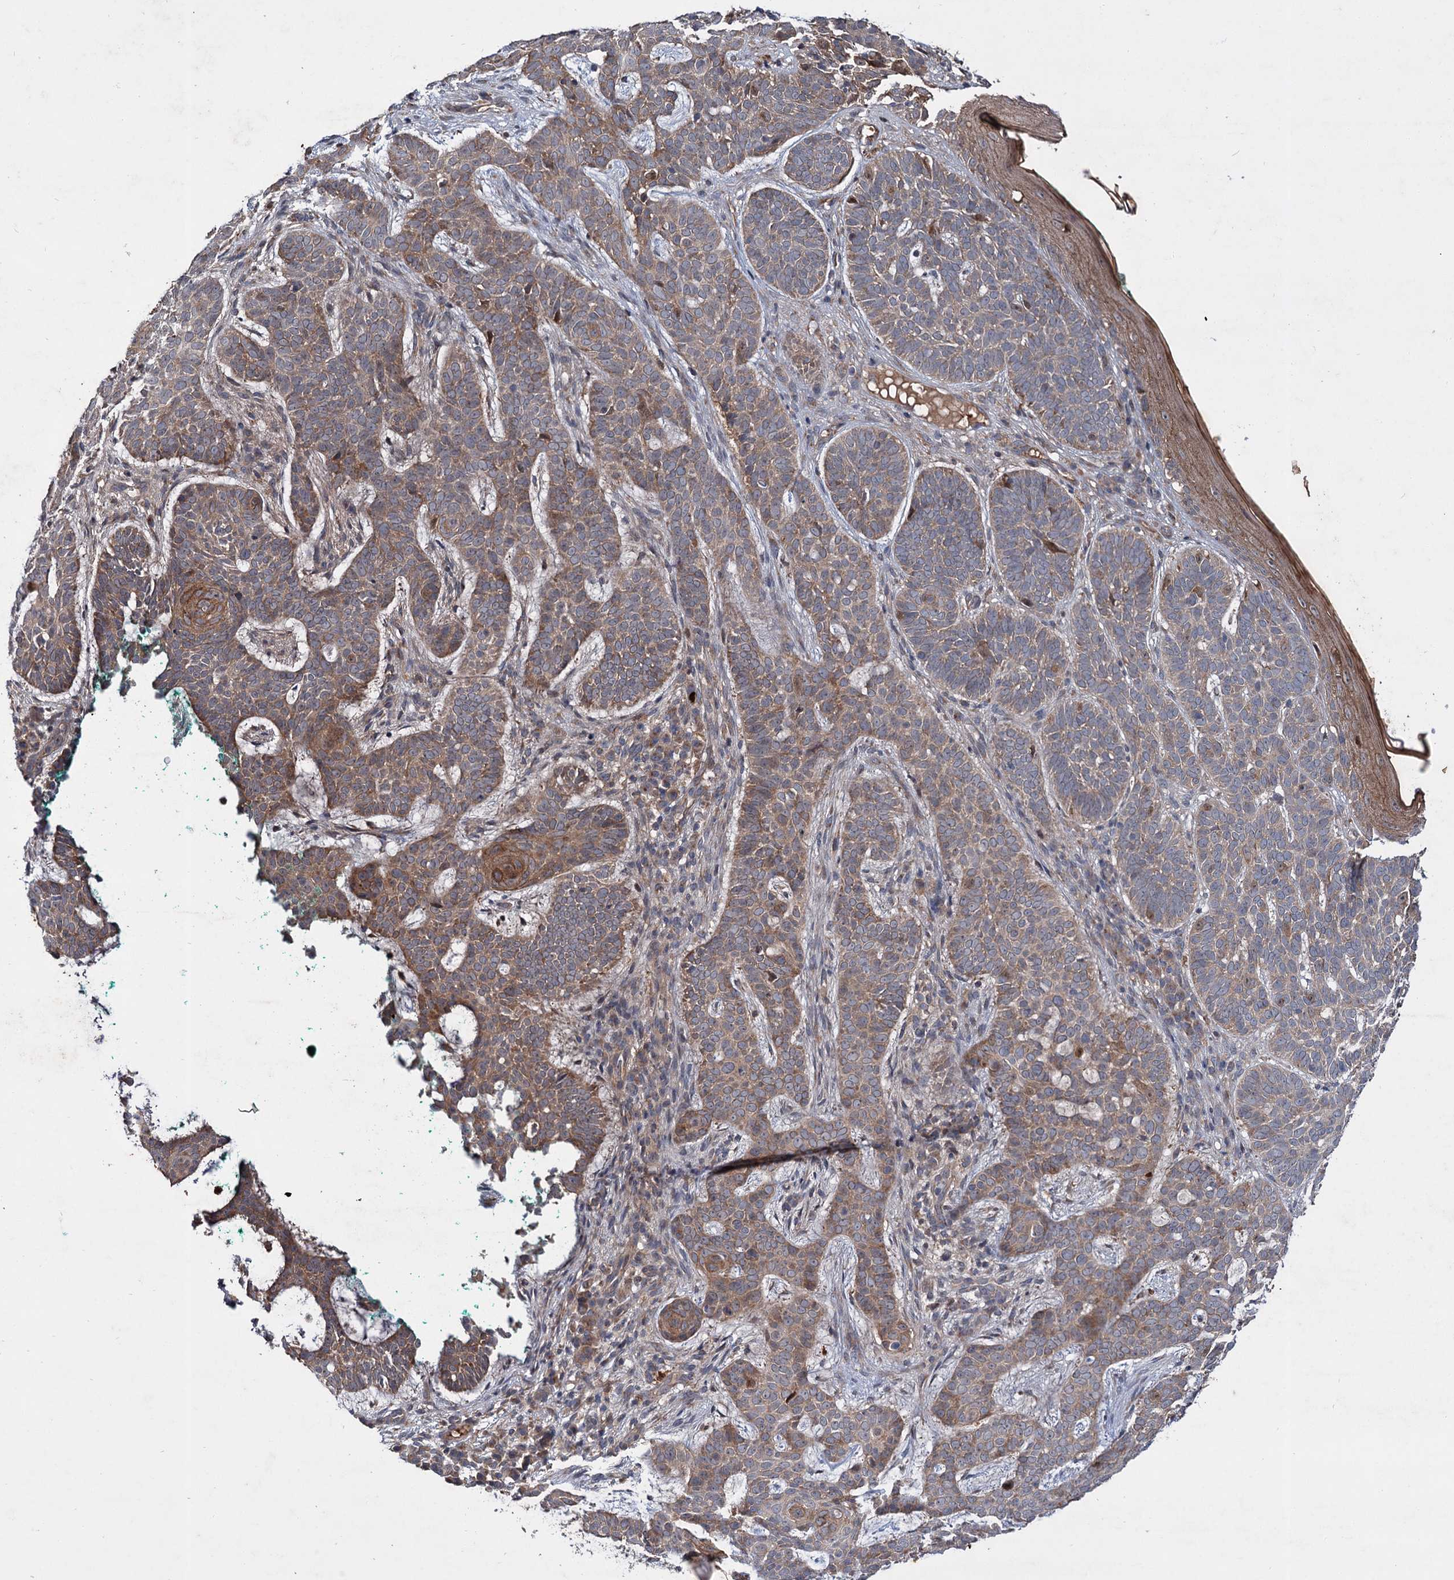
{"staining": {"intensity": "moderate", "quantity": "25%-75%", "location": "cytoplasmic/membranous"}, "tissue": "skin cancer", "cell_type": "Tumor cells", "image_type": "cancer", "snomed": [{"axis": "morphology", "description": "Basal cell carcinoma"}, {"axis": "topography", "description": "Skin"}], "caption": "This histopathology image shows IHC staining of human basal cell carcinoma (skin), with medium moderate cytoplasmic/membranous positivity in approximately 25%-75% of tumor cells.", "gene": "PTPN3", "patient": {"sex": "male", "age": 85}}